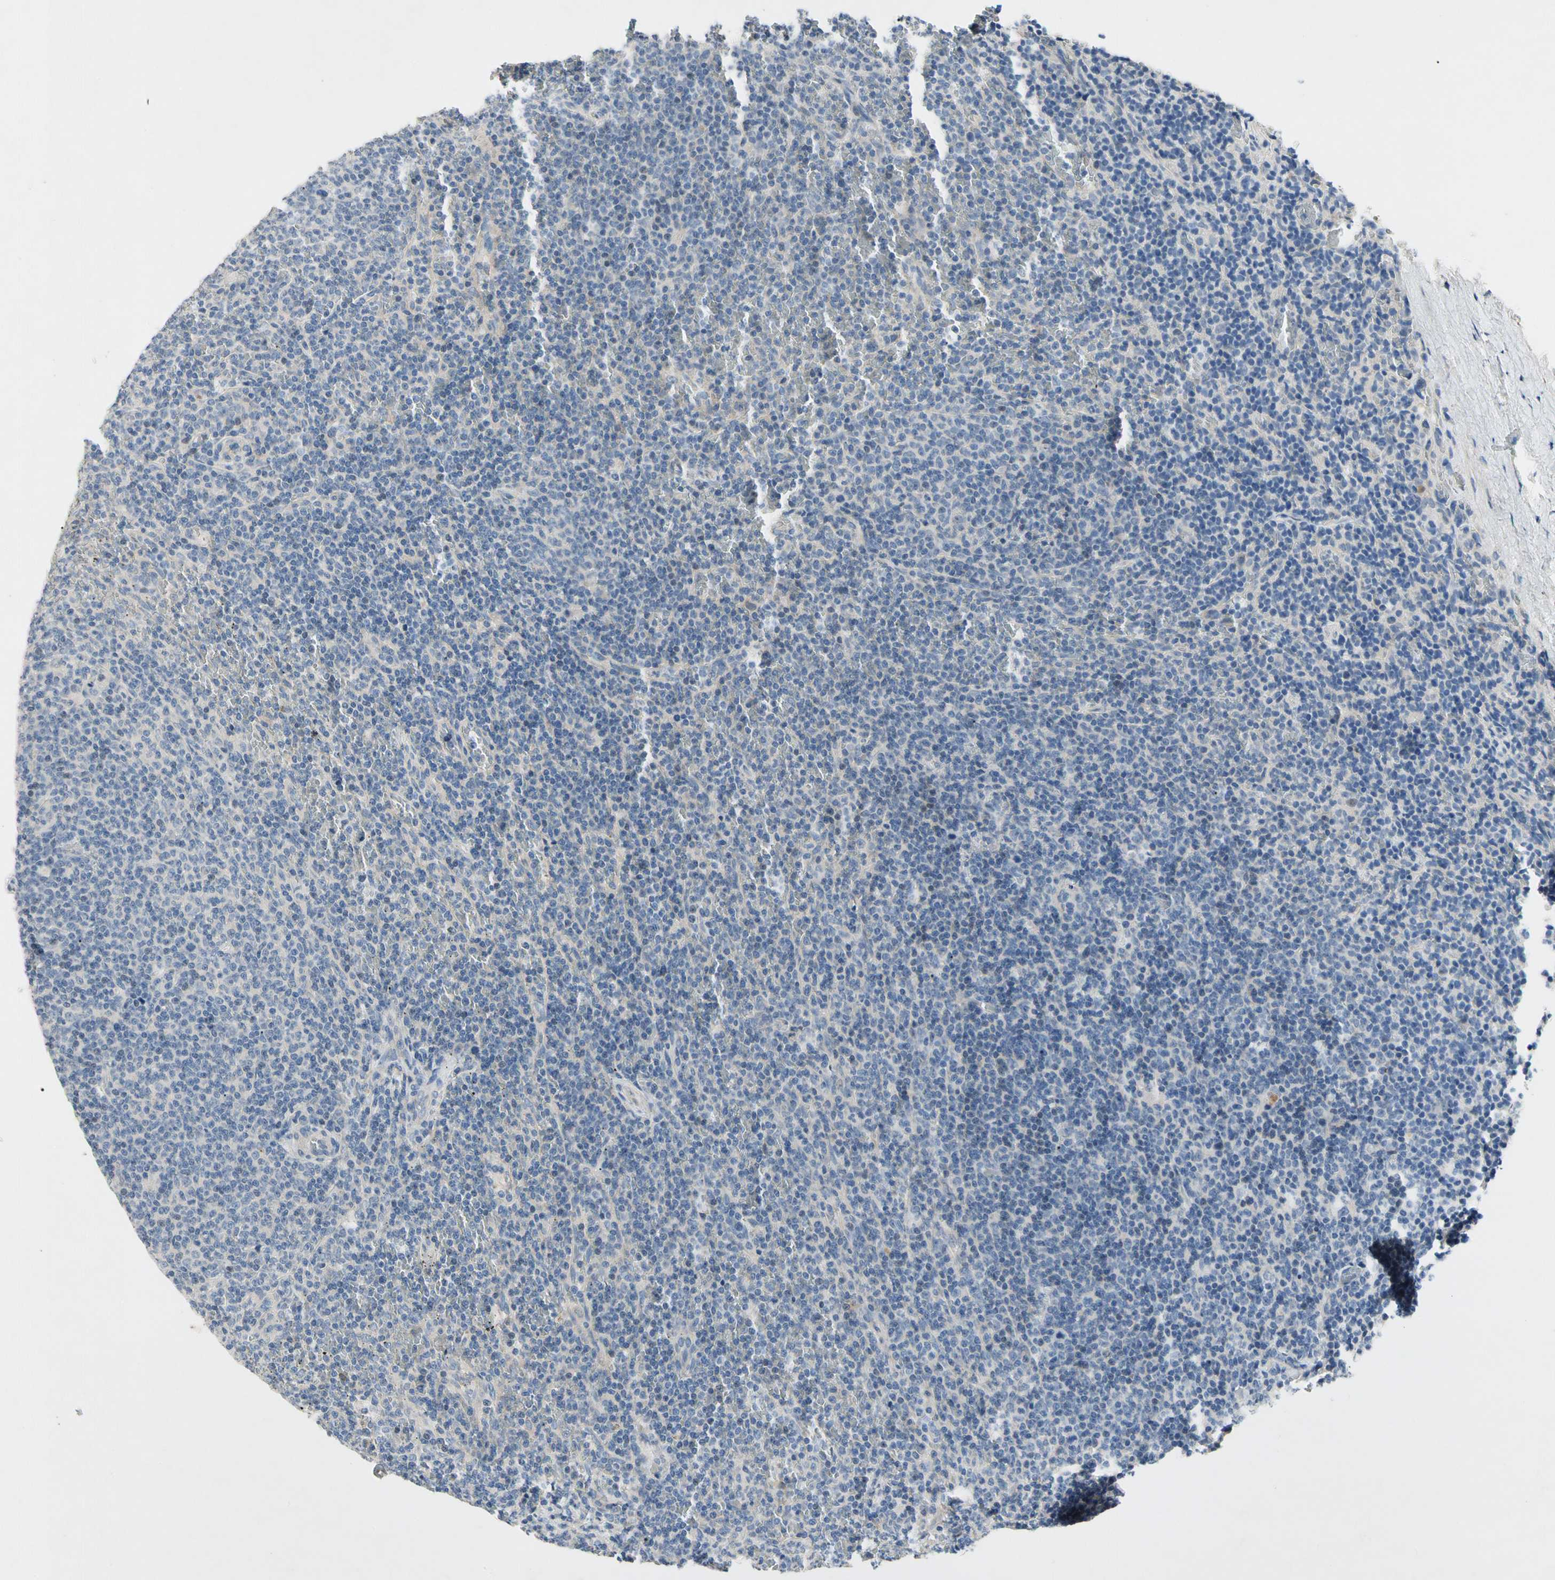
{"staining": {"intensity": "negative", "quantity": "none", "location": "none"}, "tissue": "lymphoma", "cell_type": "Tumor cells", "image_type": "cancer", "snomed": [{"axis": "morphology", "description": "Malignant lymphoma, non-Hodgkin's type, Low grade"}, {"axis": "topography", "description": "Spleen"}], "caption": "The immunohistochemistry histopathology image has no significant expression in tumor cells of low-grade malignant lymphoma, non-Hodgkin's type tissue.", "gene": "GAS6", "patient": {"sex": "female", "age": 50}}